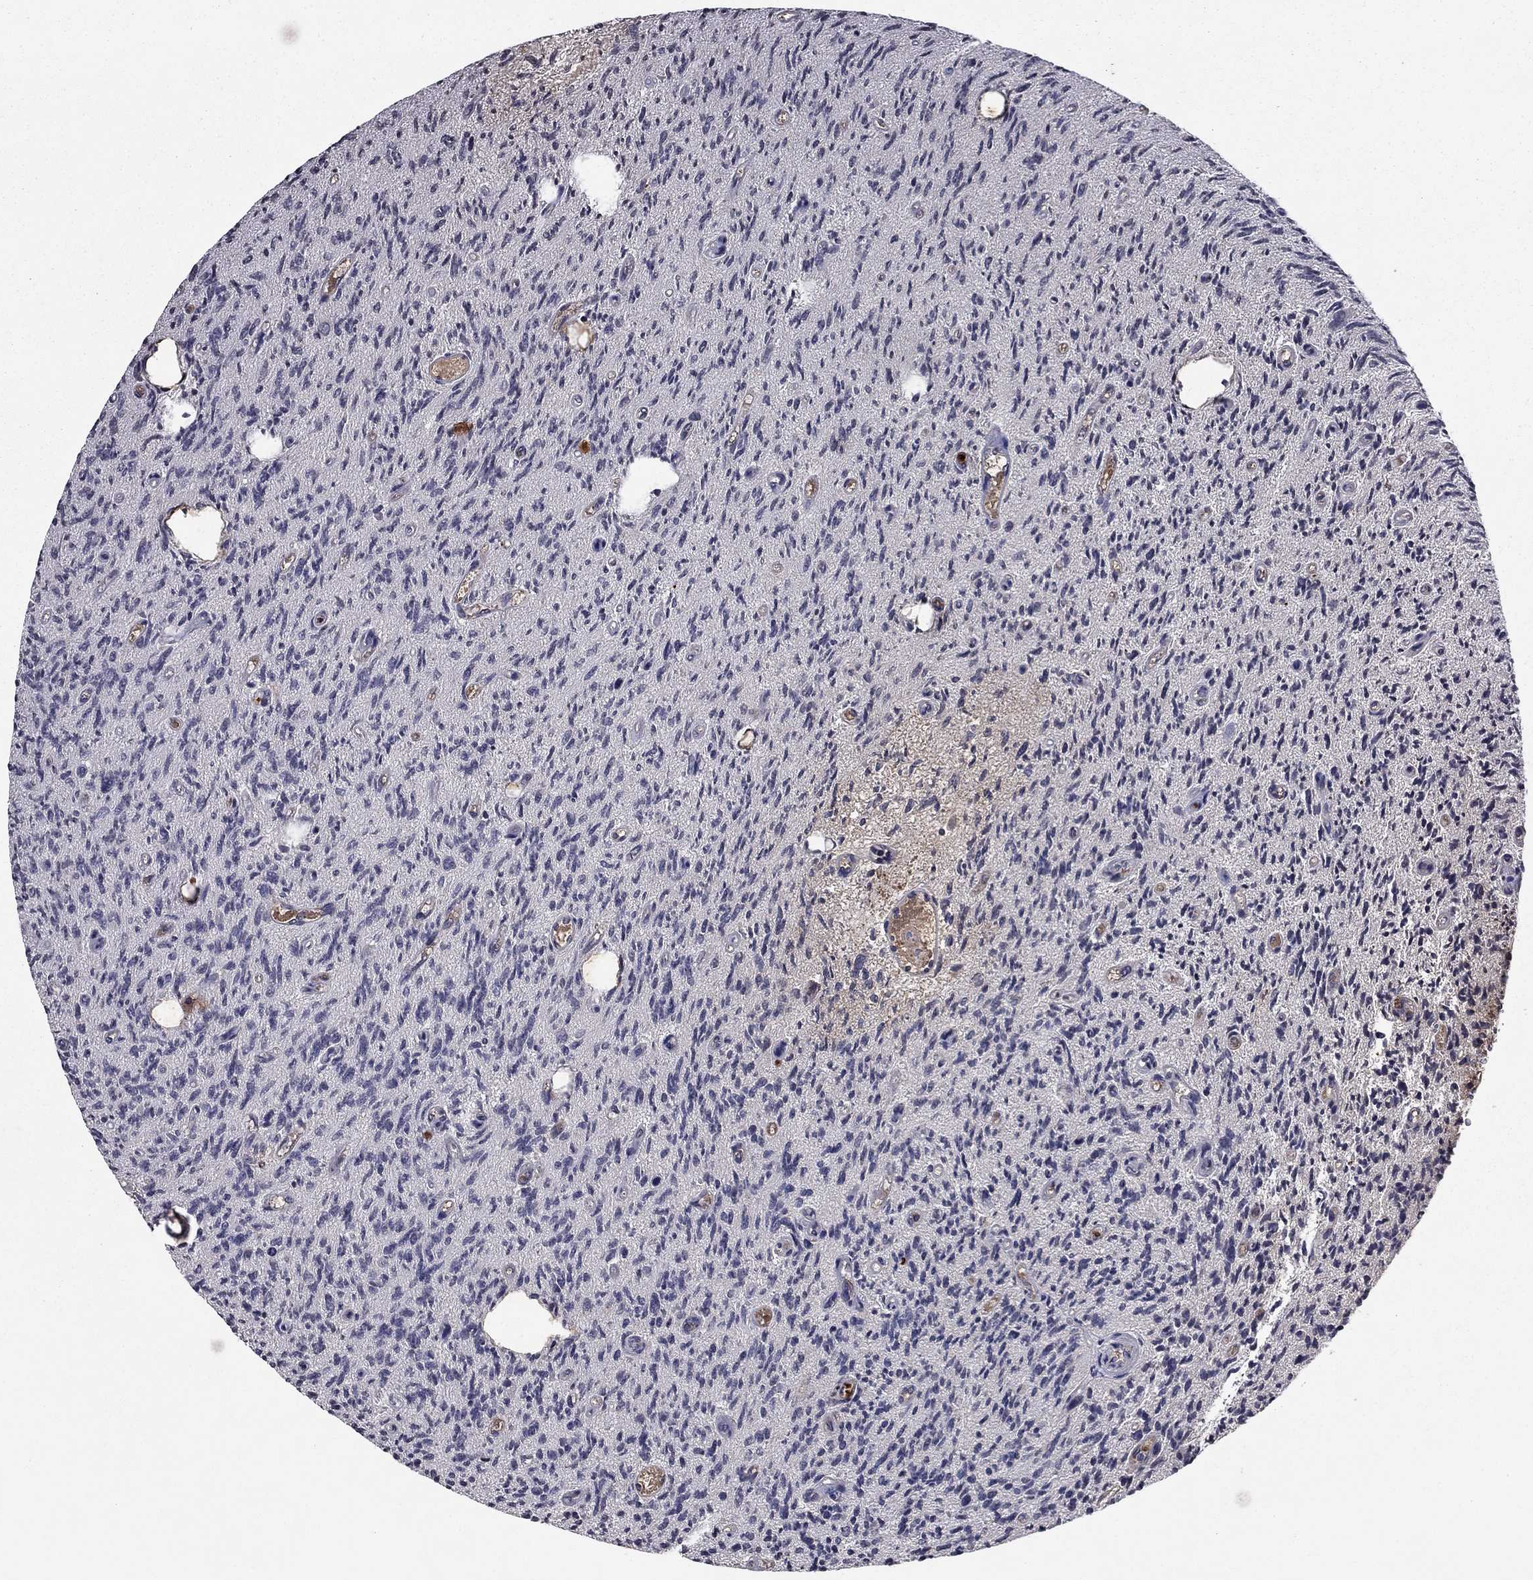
{"staining": {"intensity": "negative", "quantity": "none", "location": "none"}, "tissue": "glioma", "cell_type": "Tumor cells", "image_type": "cancer", "snomed": [{"axis": "morphology", "description": "Glioma, malignant, High grade"}, {"axis": "topography", "description": "Brain"}], "caption": "Glioma was stained to show a protein in brown. There is no significant expression in tumor cells. (Brightfield microscopy of DAB (3,3'-diaminobenzidine) immunohistochemistry (IHC) at high magnification).", "gene": "PROS1", "patient": {"sex": "male", "age": 64}}